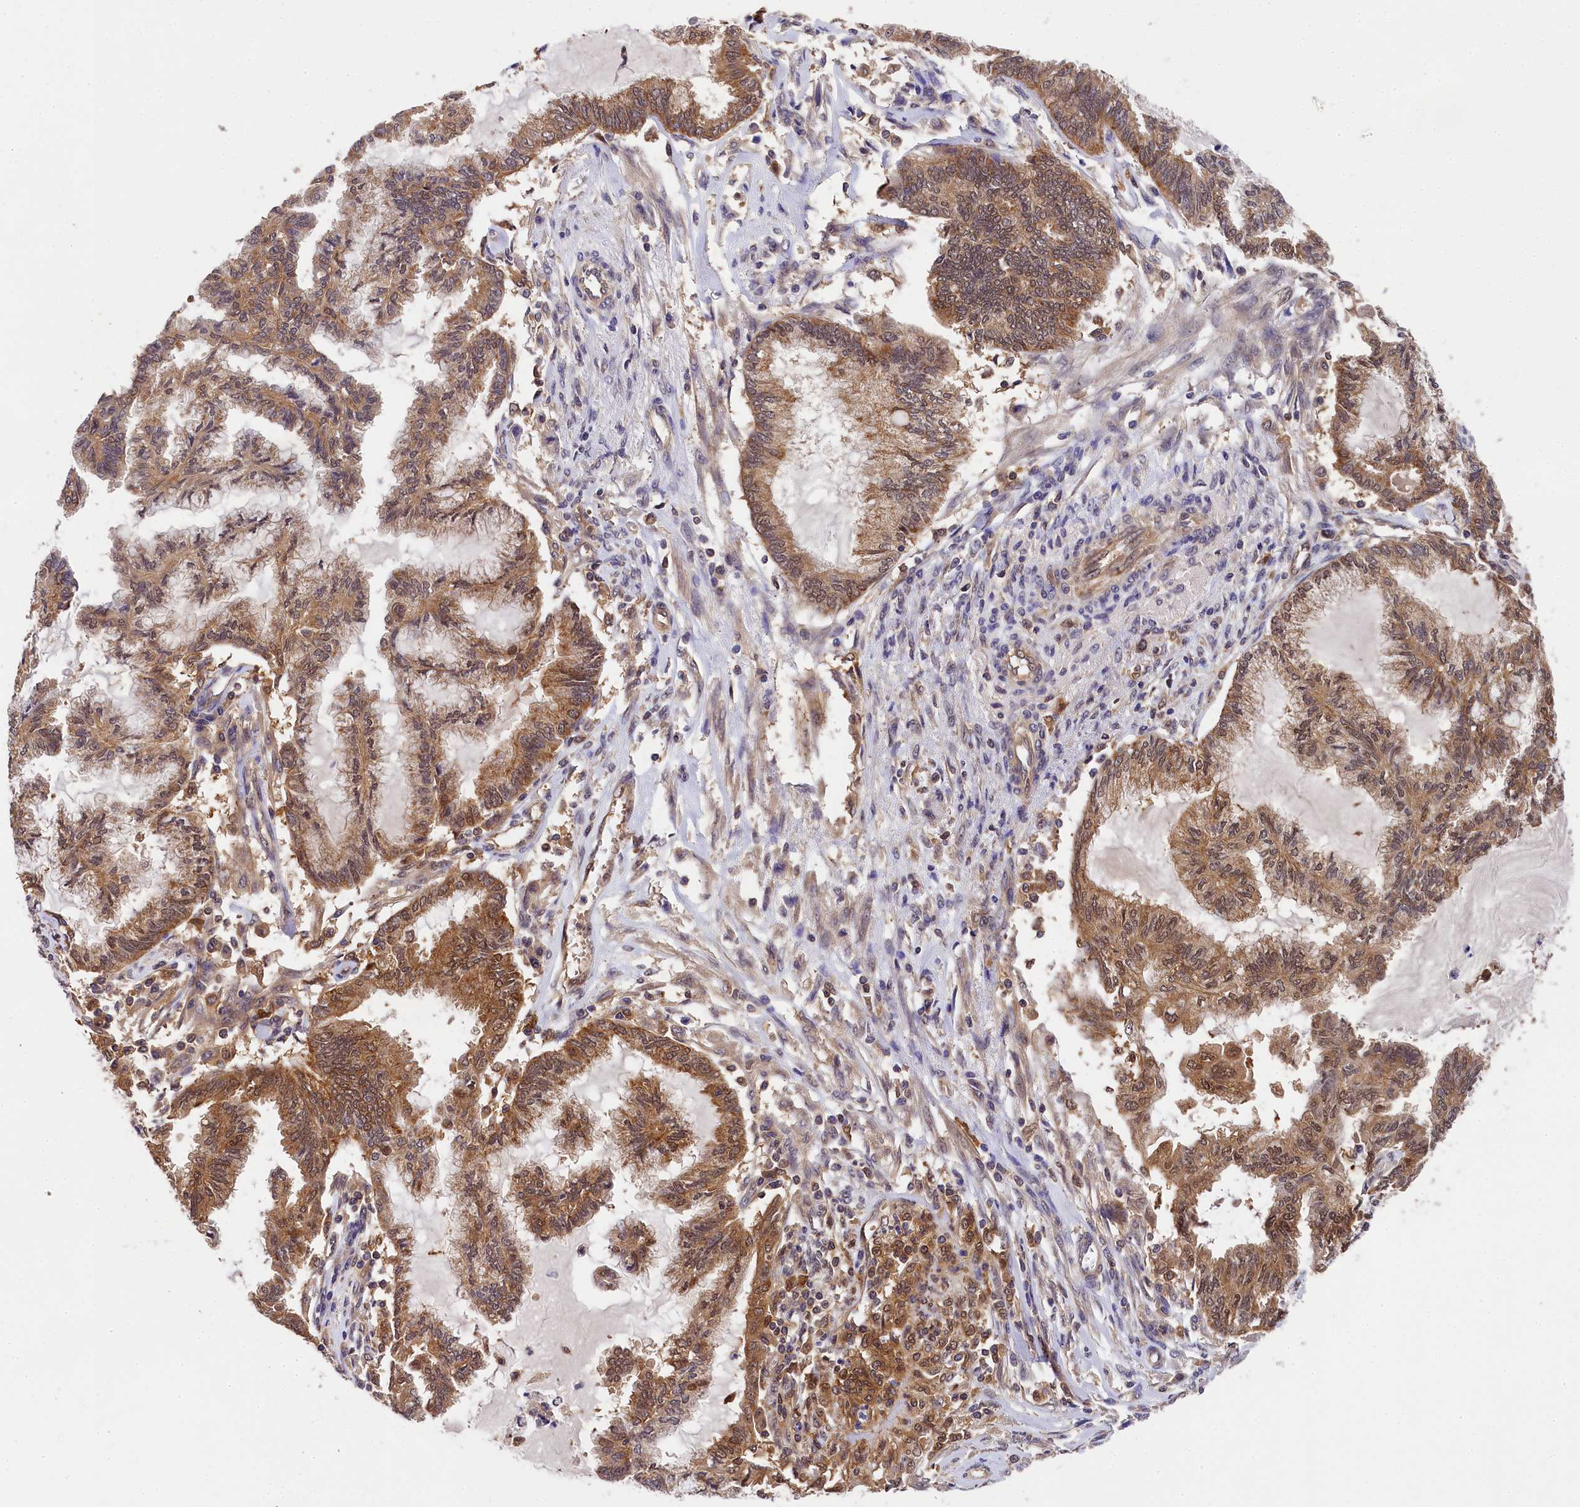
{"staining": {"intensity": "moderate", "quantity": ">75%", "location": "cytoplasmic/membranous,nuclear"}, "tissue": "endometrial cancer", "cell_type": "Tumor cells", "image_type": "cancer", "snomed": [{"axis": "morphology", "description": "Adenocarcinoma, NOS"}, {"axis": "topography", "description": "Endometrium"}], "caption": "Endometrial cancer (adenocarcinoma) stained with DAB immunohistochemistry exhibits medium levels of moderate cytoplasmic/membranous and nuclear positivity in about >75% of tumor cells.", "gene": "EIF6", "patient": {"sex": "female", "age": 86}}